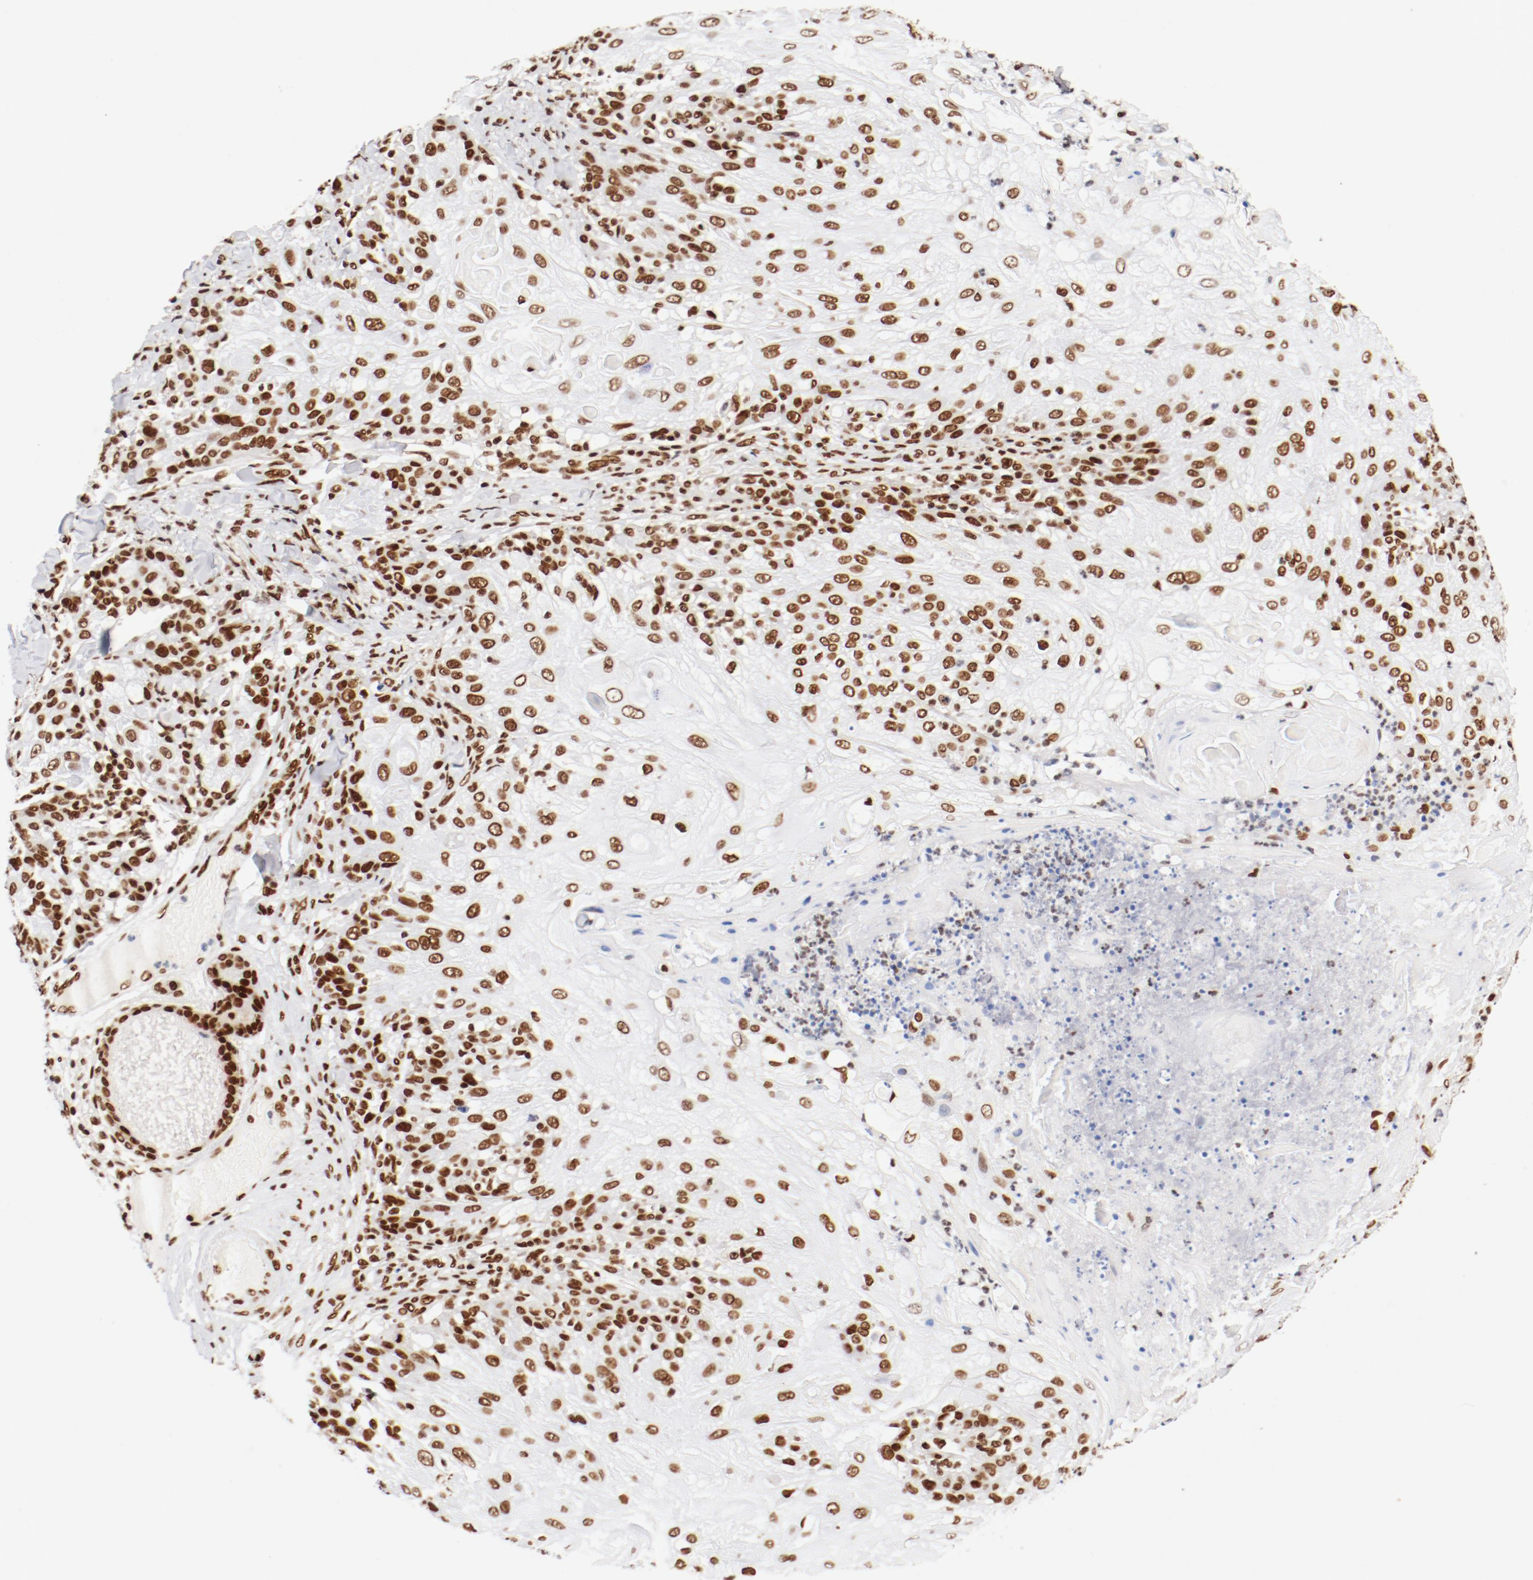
{"staining": {"intensity": "moderate", "quantity": ">75%", "location": "nuclear"}, "tissue": "skin cancer", "cell_type": "Tumor cells", "image_type": "cancer", "snomed": [{"axis": "morphology", "description": "Normal tissue, NOS"}, {"axis": "morphology", "description": "Squamous cell carcinoma, NOS"}, {"axis": "topography", "description": "Skin"}], "caption": "There is medium levels of moderate nuclear positivity in tumor cells of squamous cell carcinoma (skin), as demonstrated by immunohistochemical staining (brown color).", "gene": "CTBP1", "patient": {"sex": "female", "age": 83}}